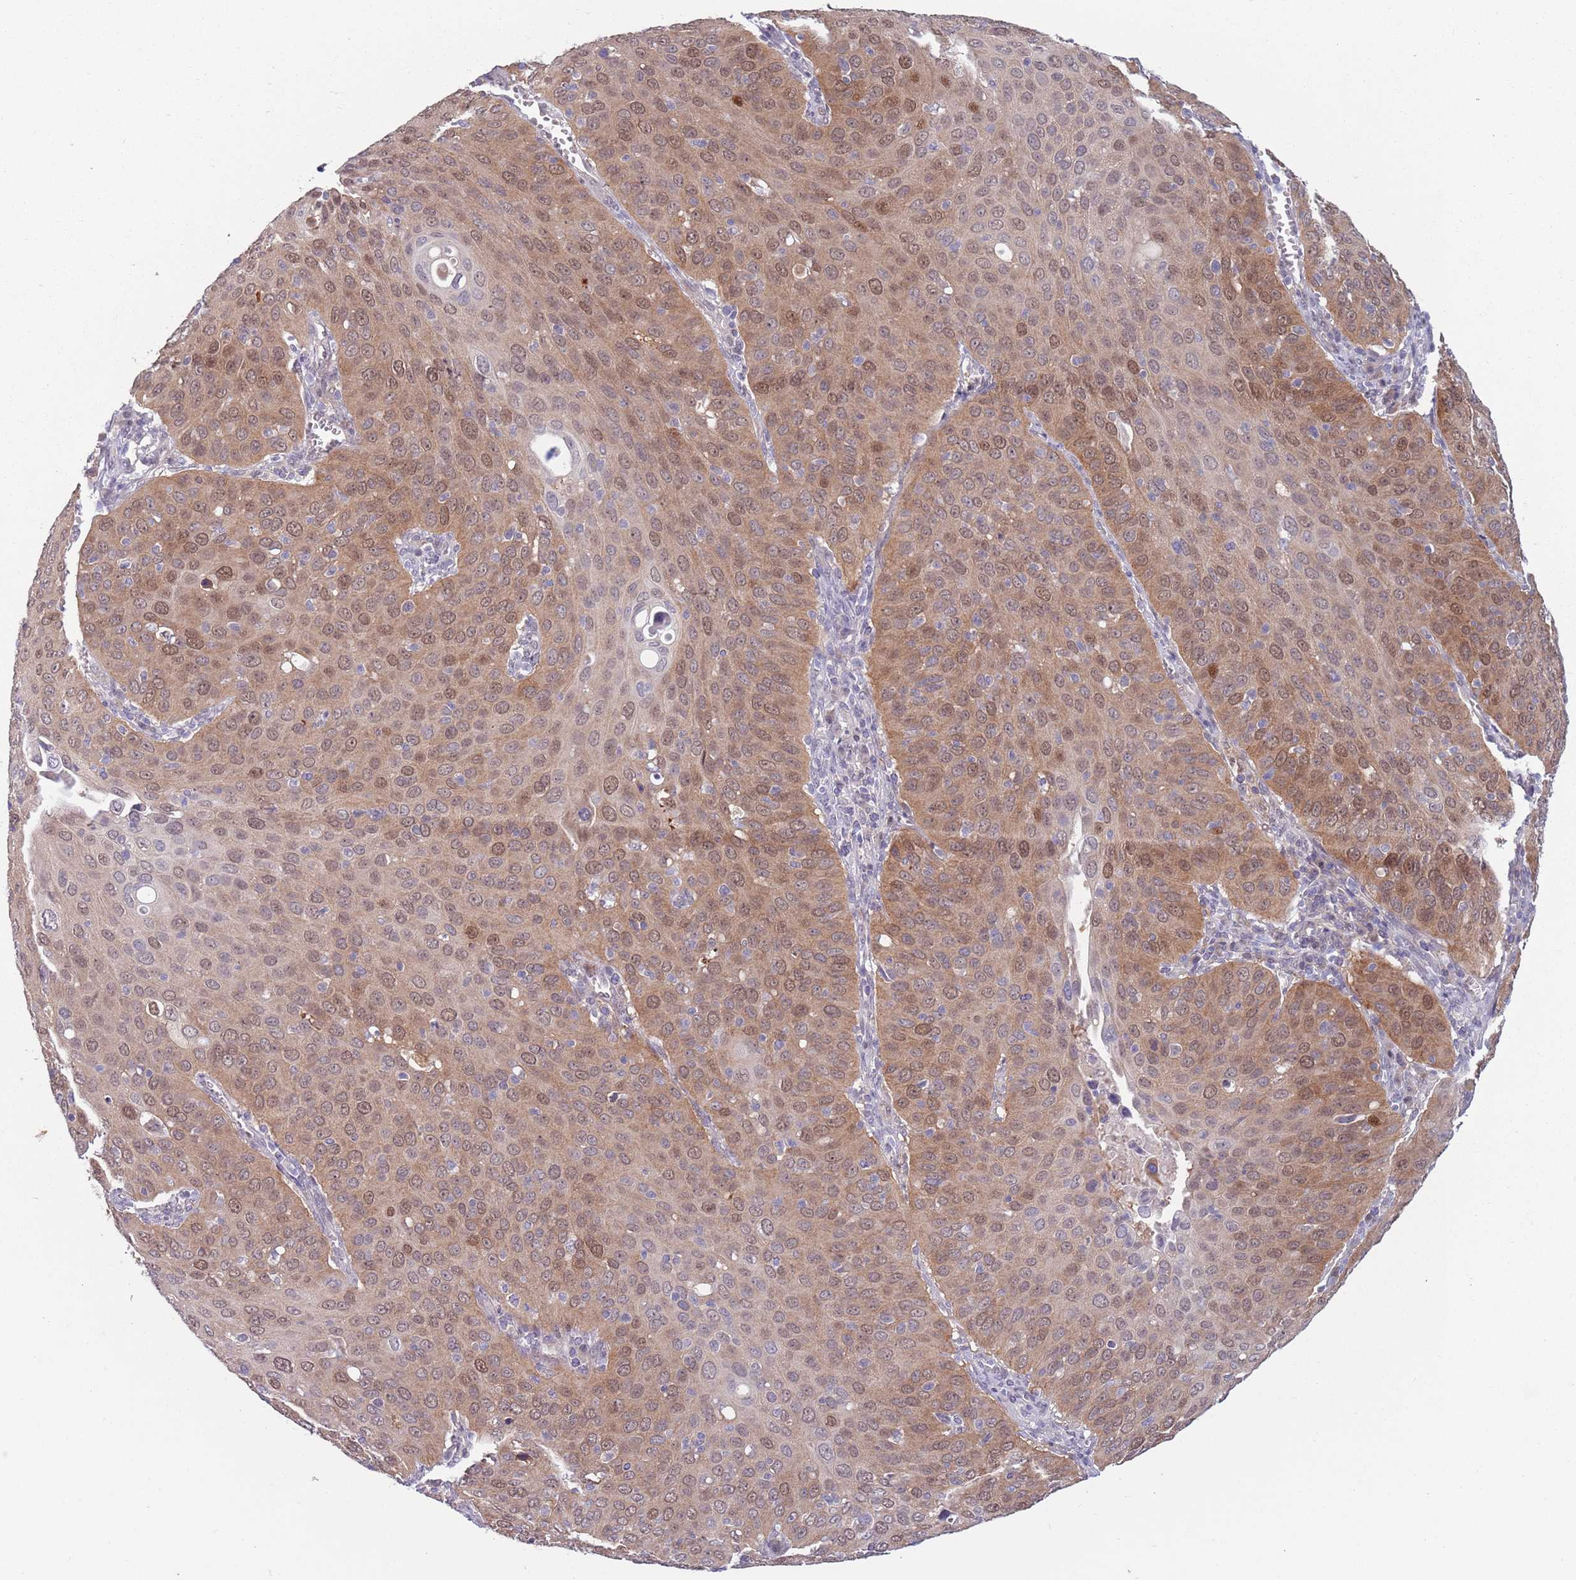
{"staining": {"intensity": "moderate", "quantity": ">75%", "location": "cytoplasmic/membranous,nuclear"}, "tissue": "cervical cancer", "cell_type": "Tumor cells", "image_type": "cancer", "snomed": [{"axis": "morphology", "description": "Squamous cell carcinoma, NOS"}, {"axis": "topography", "description": "Cervix"}], "caption": "Squamous cell carcinoma (cervical) stained with a brown dye shows moderate cytoplasmic/membranous and nuclear positive expression in about >75% of tumor cells.", "gene": "CLNS1A", "patient": {"sex": "female", "age": 36}}